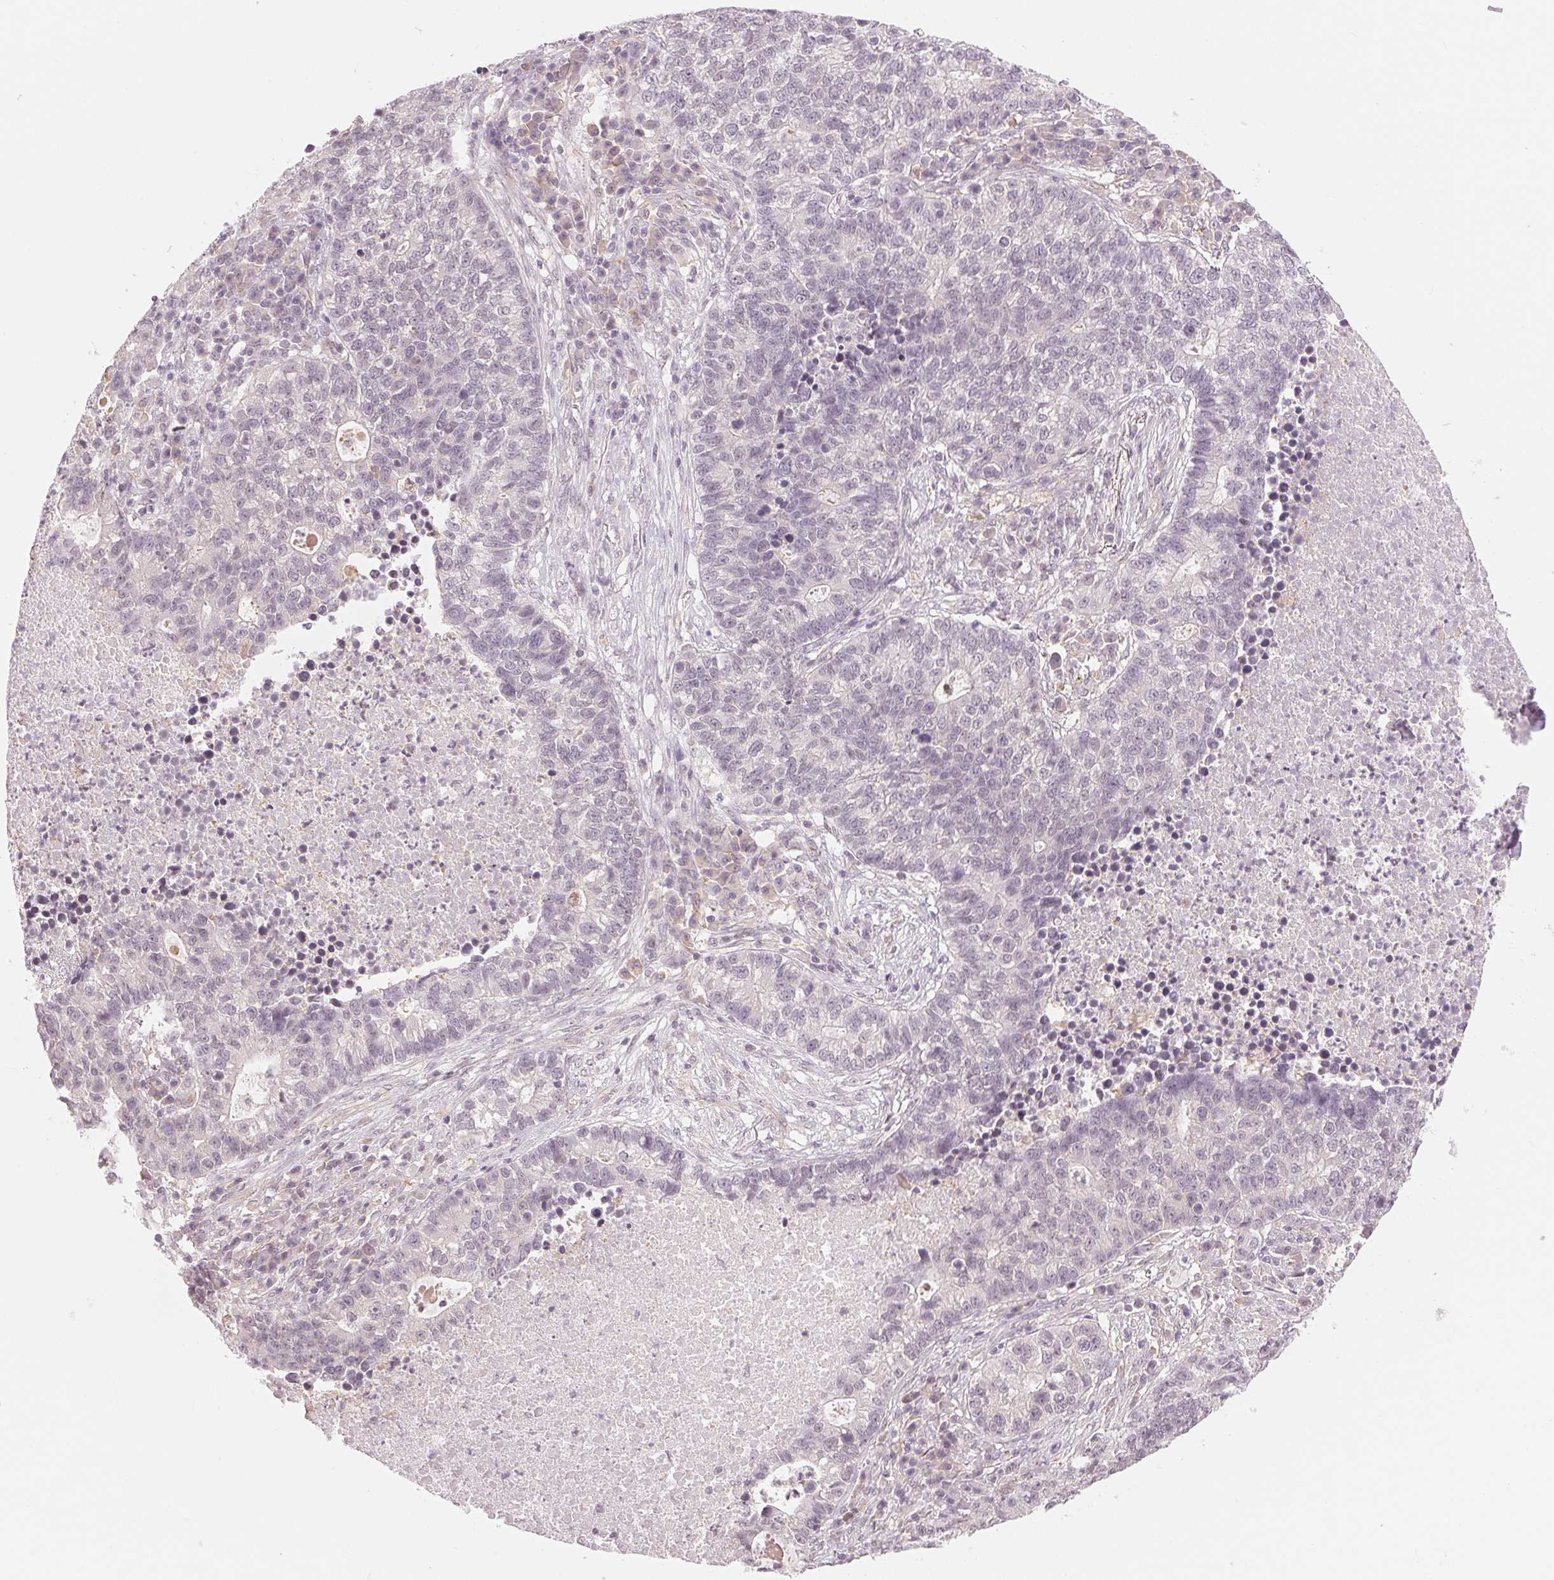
{"staining": {"intensity": "negative", "quantity": "none", "location": "none"}, "tissue": "lung cancer", "cell_type": "Tumor cells", "image_type": "cancer", "snomed": [{"axis": "morphology", "description": "Adenocarcinoma, NOS"}, {"axis": "topography", "description": "Lung"}], "caption": "Photomicrograph shows no significant protein staining in tumor cells of lung cancer. (Brightfield microscopy of DAB immunohistochemistry (IHC) at high magnification).", "gene": "KPRP", "patient": {"sex": "male", "age": 57}}